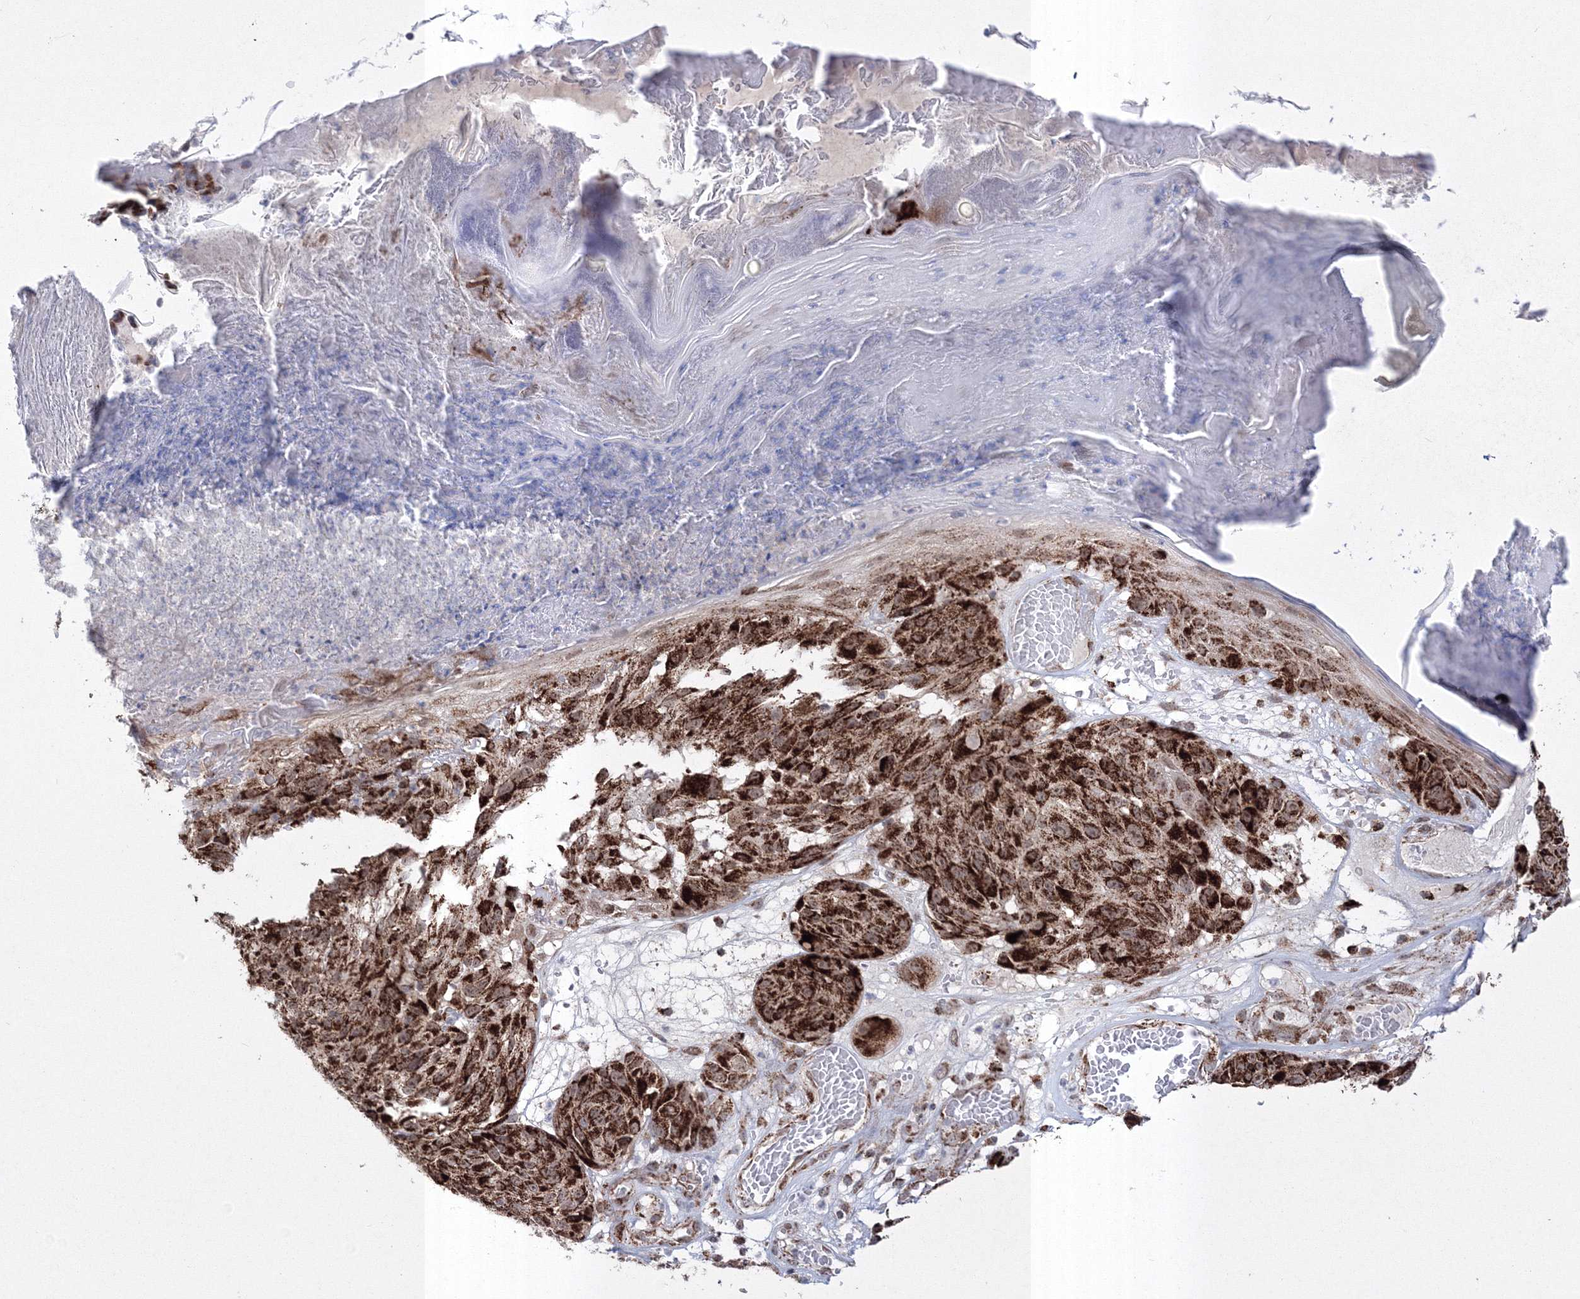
{"staining": {"intensity": "strong", "quantity": ">75%", "location": "cytoplasmic/membranous,nuclear"}, "tissue": "melanoma", "cell_type": "Tumor cells", "image_type": "cancer", "snomed": [{"axis": "morphology", "description": "Malignant melanoma, NOS"}, {"axis": "topography", "description": "Skin"}], "caption": "Human malignant melanoma stained with a brown dye demonstrates strong cytoplasmic/membranous and nuclear positive expression in about >75% of tumor cells.", "gene": "GRSF1", "patient": {"sex": "male", "age": 83}}